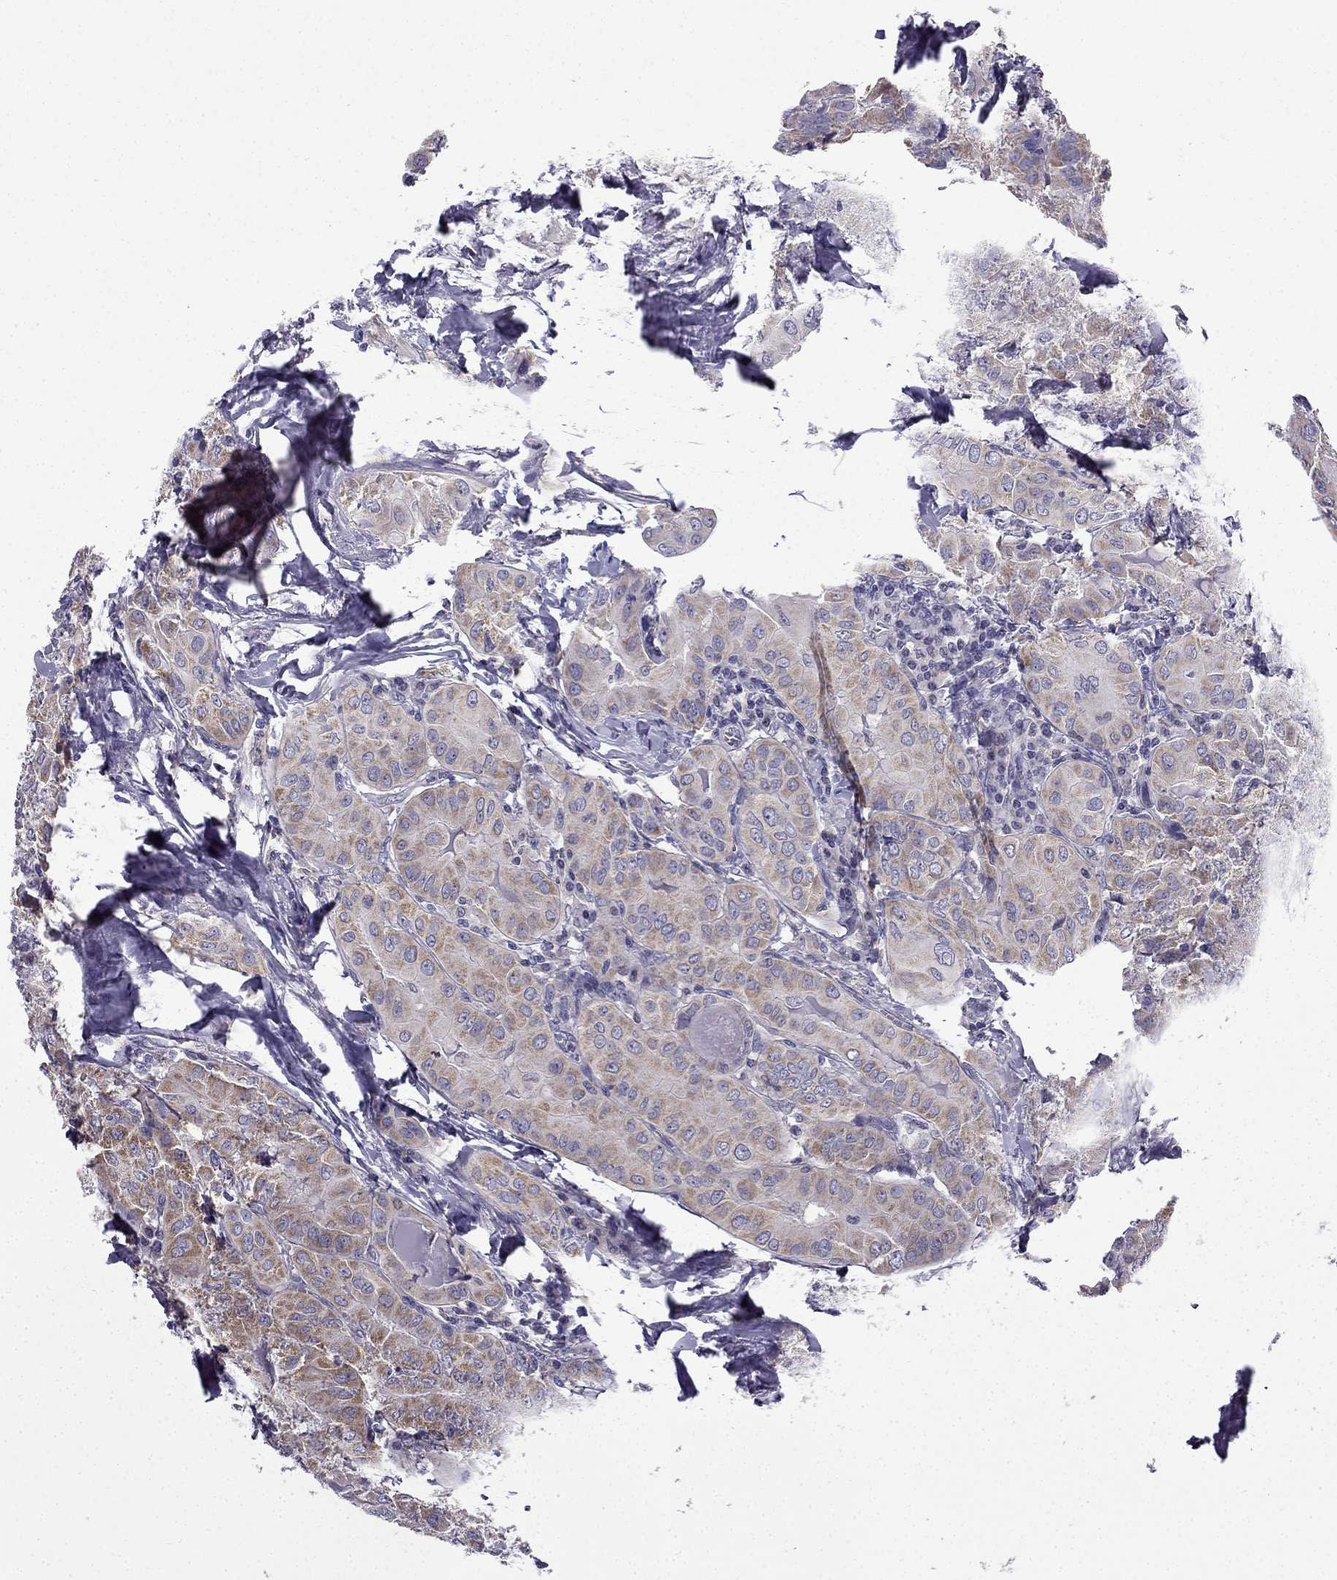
{"staining": {"intensity": "moderate", "quantity": ">75%", "location": "cytoplasmic/membranous"}, "tissue": "thyroid cancer", "cell_type": "Tumor cells", "image_type": "cancer", "snomed": [{"axis": "morphology", "description": "Papillary adenocarcinoma, NOS"}, {"axis": "topography", "description": "Thyroid gland"}], "caption": "Immunohistochemistry micrograph of neoplastic tissue: thyroid cancer (papillary adenocarcinoma) stained using immunohistochemistry shows medium levels of moderate protein expression localized specifically in the cytoplasmic/membranous of tumor cells, appearing as a cytoplasmic/membranous brown color.", "gene": "SLC6A2", "patient": {"sex": "female", "age": 37}}